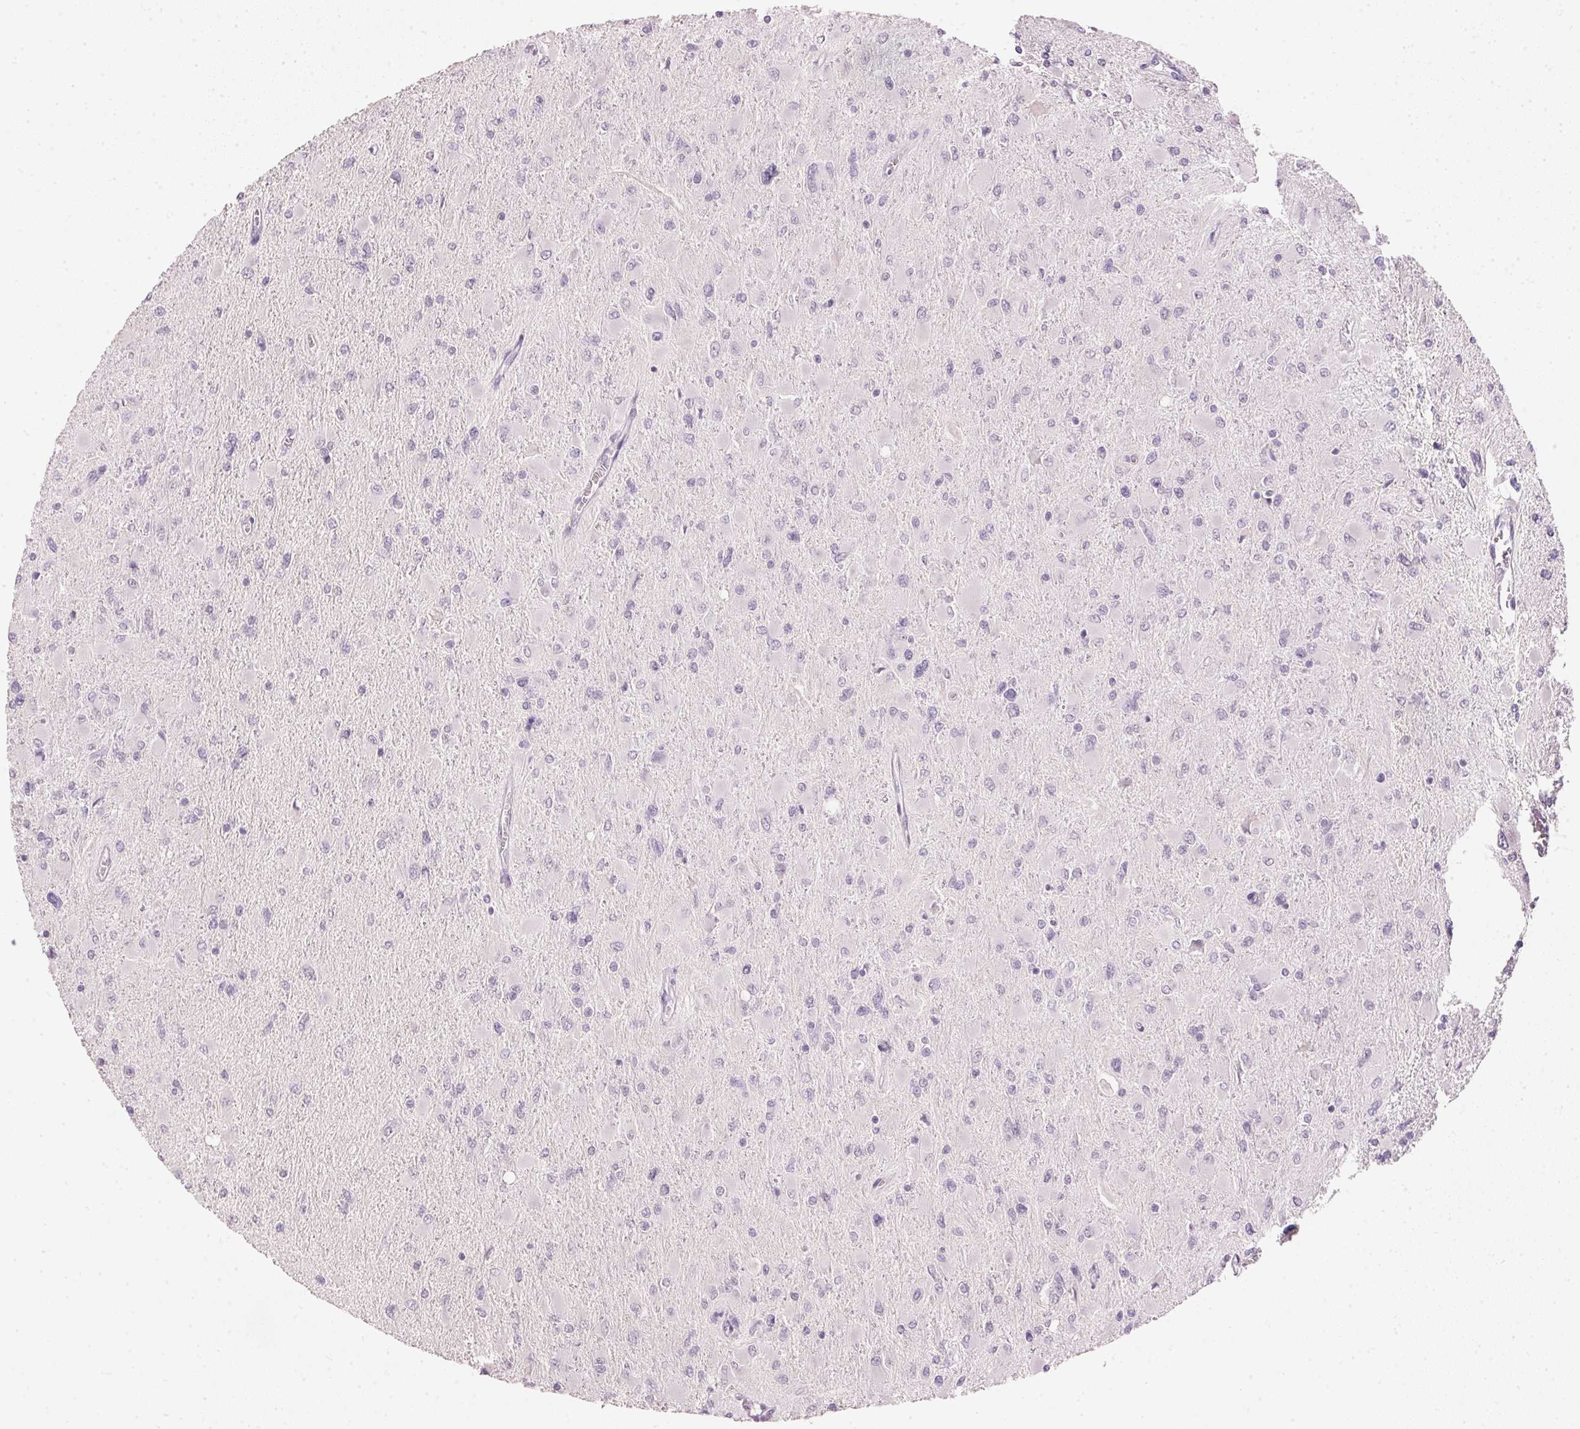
{"staining": {"intensity": "negative", "quantity": "none", "location": "none"}, "tissue": "glioma", "cell_type": "Tumor cells", "image_type": "cancer", "snomed": [{"axis": "morphology", "description": "Glioma, malignant, High grade"}, {"axis": "topography", "description": "Cerebral cortex"}], "caption": "Immunohistochemistry histopathology image of neoplastic tissue: human malignant glioma (high-grade) stained with DAB shows no significant protein expression in tumor cells.", "gene": "IGFBP1", "patient": {"sex": "female", "age": 36}}